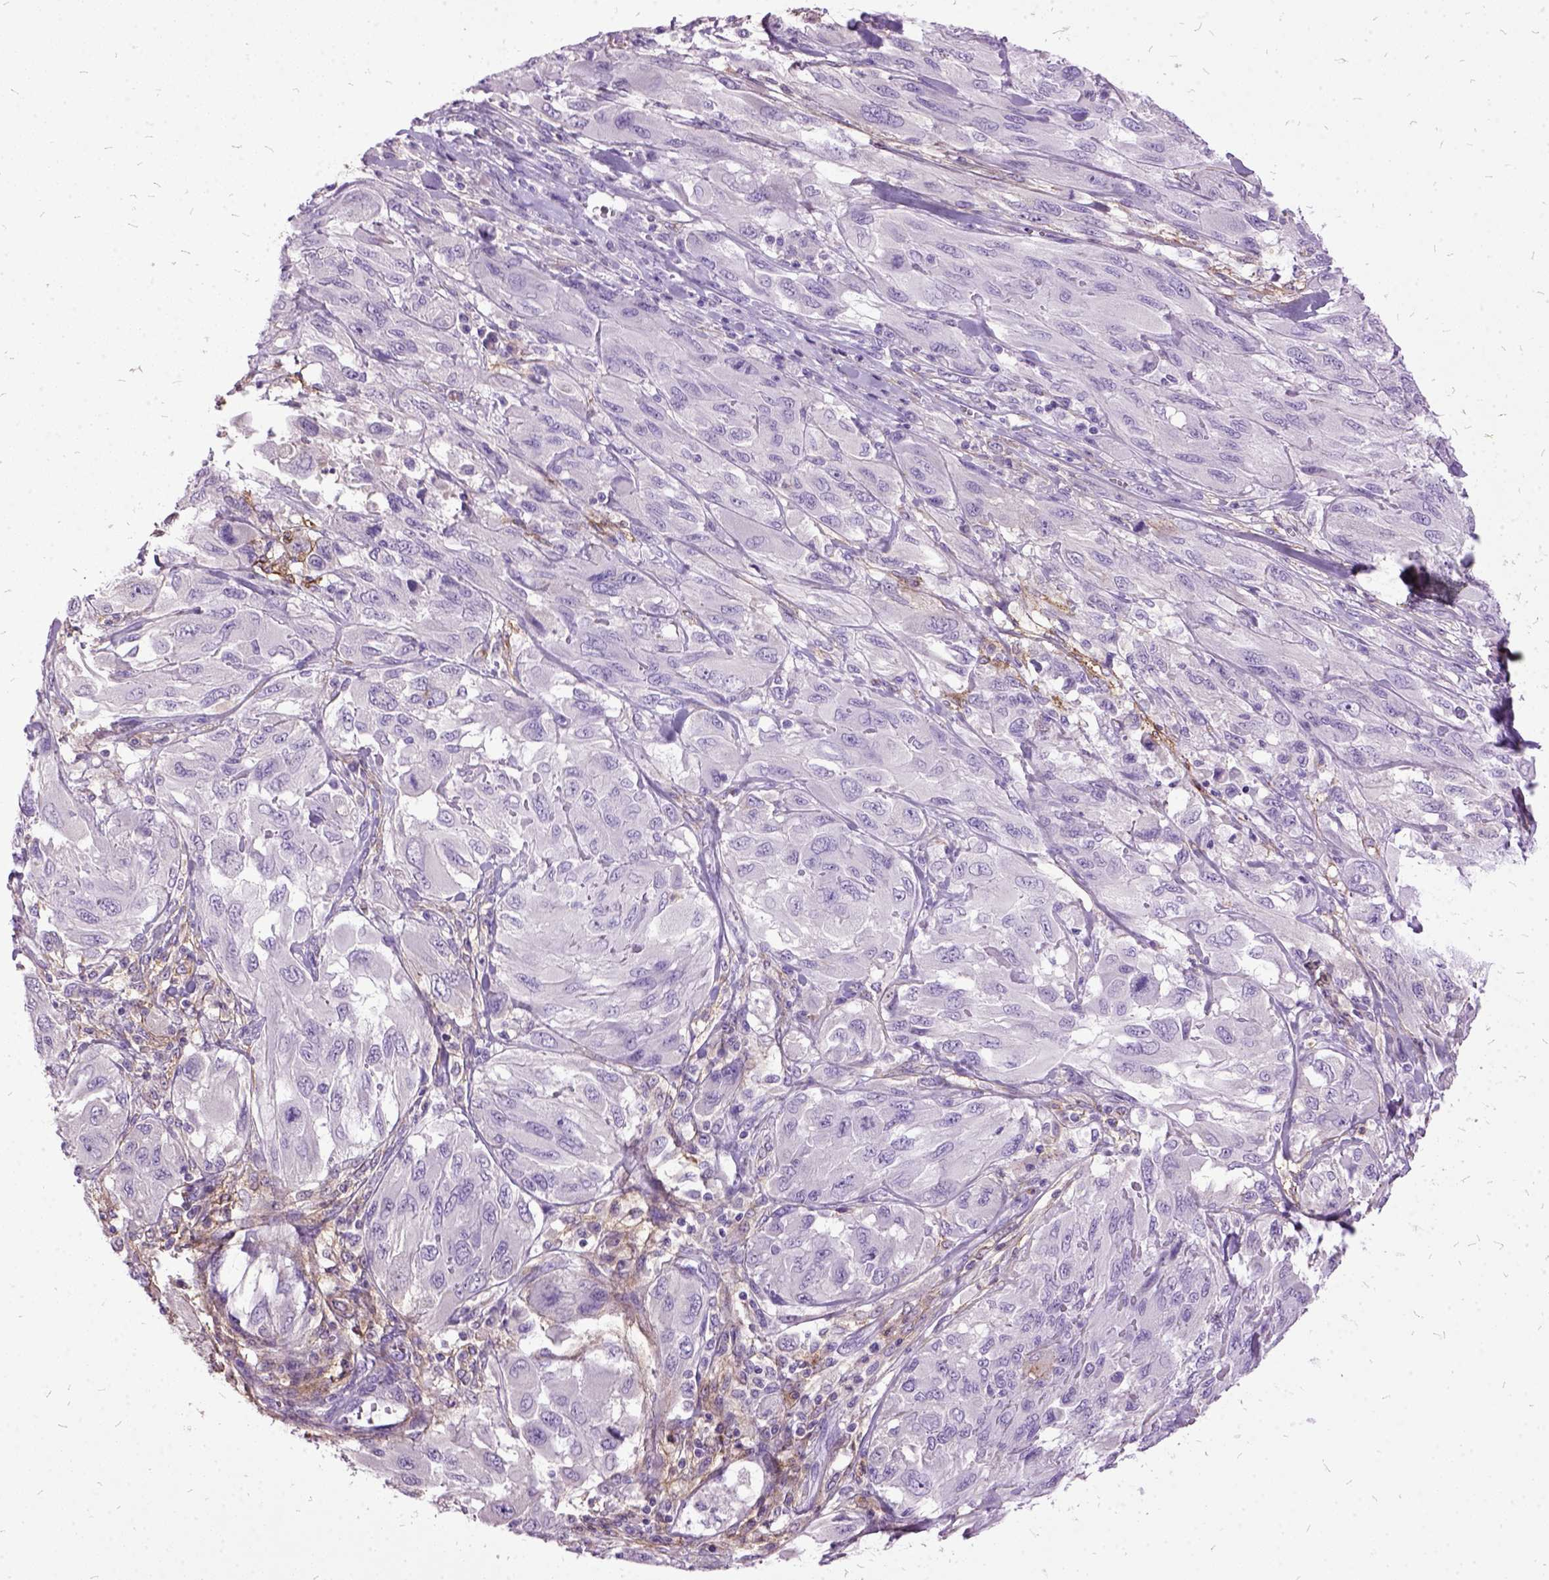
{"staining": {"intensity": "negative", "quantity": "none", "location": "none"}, "tissue": "melanoma", "cell_type": "Tumor cells", "image_type": "cancer", "snomed": [{"axis": "morphology", "description": "Malignant melanoma, NOS"}, {"axis": "topography", "description": "Skin"}], "caption": "A photomicrograph of human melanoma is negative for staining in tumor cells.", "gene": "MME", "patient": {"sex": "female", "age": 91}}